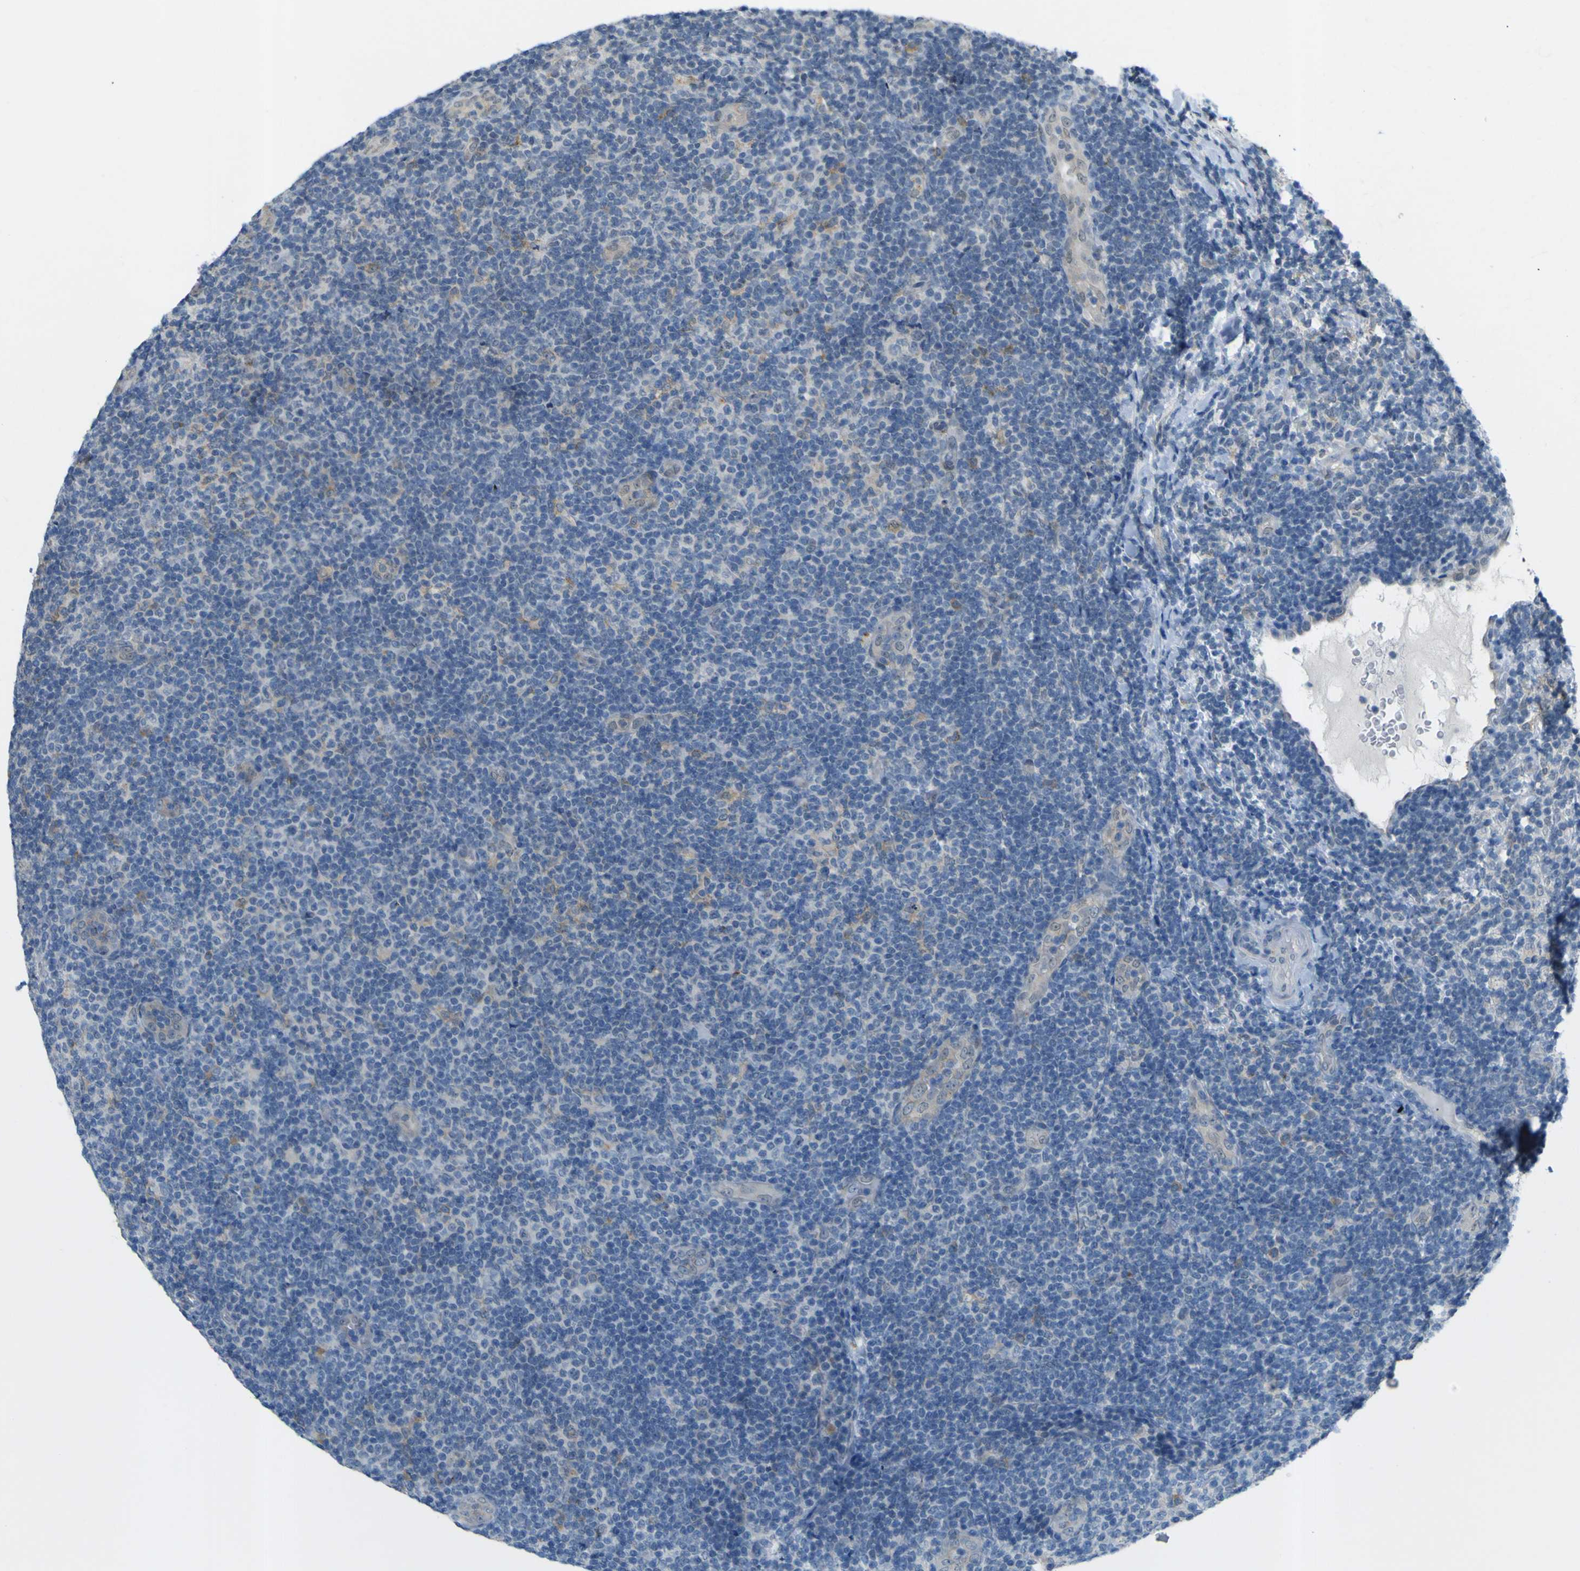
{"staining": {"intensity": "negative", "quantity": "none", "location": "none"}, "tissue": "lymphoma", "cell_type": "Tumor cells", "image_type": "cancer", "snomed": [{"axis": "morphology", "description": "Malignant lymphoma, non-Hodgkin's type, Low grade"}, {"axis": "topography", "description": "Lymph node"}], "caption": "Immunohistochemistry histopathology image of low-grade malignant lymphoma, non-Hodgkin's type stained for a protein (brown), which shows no positivity in tumor cells.", "gene": "IGF2R", "patient": {"sex": "male", "age": 83}}